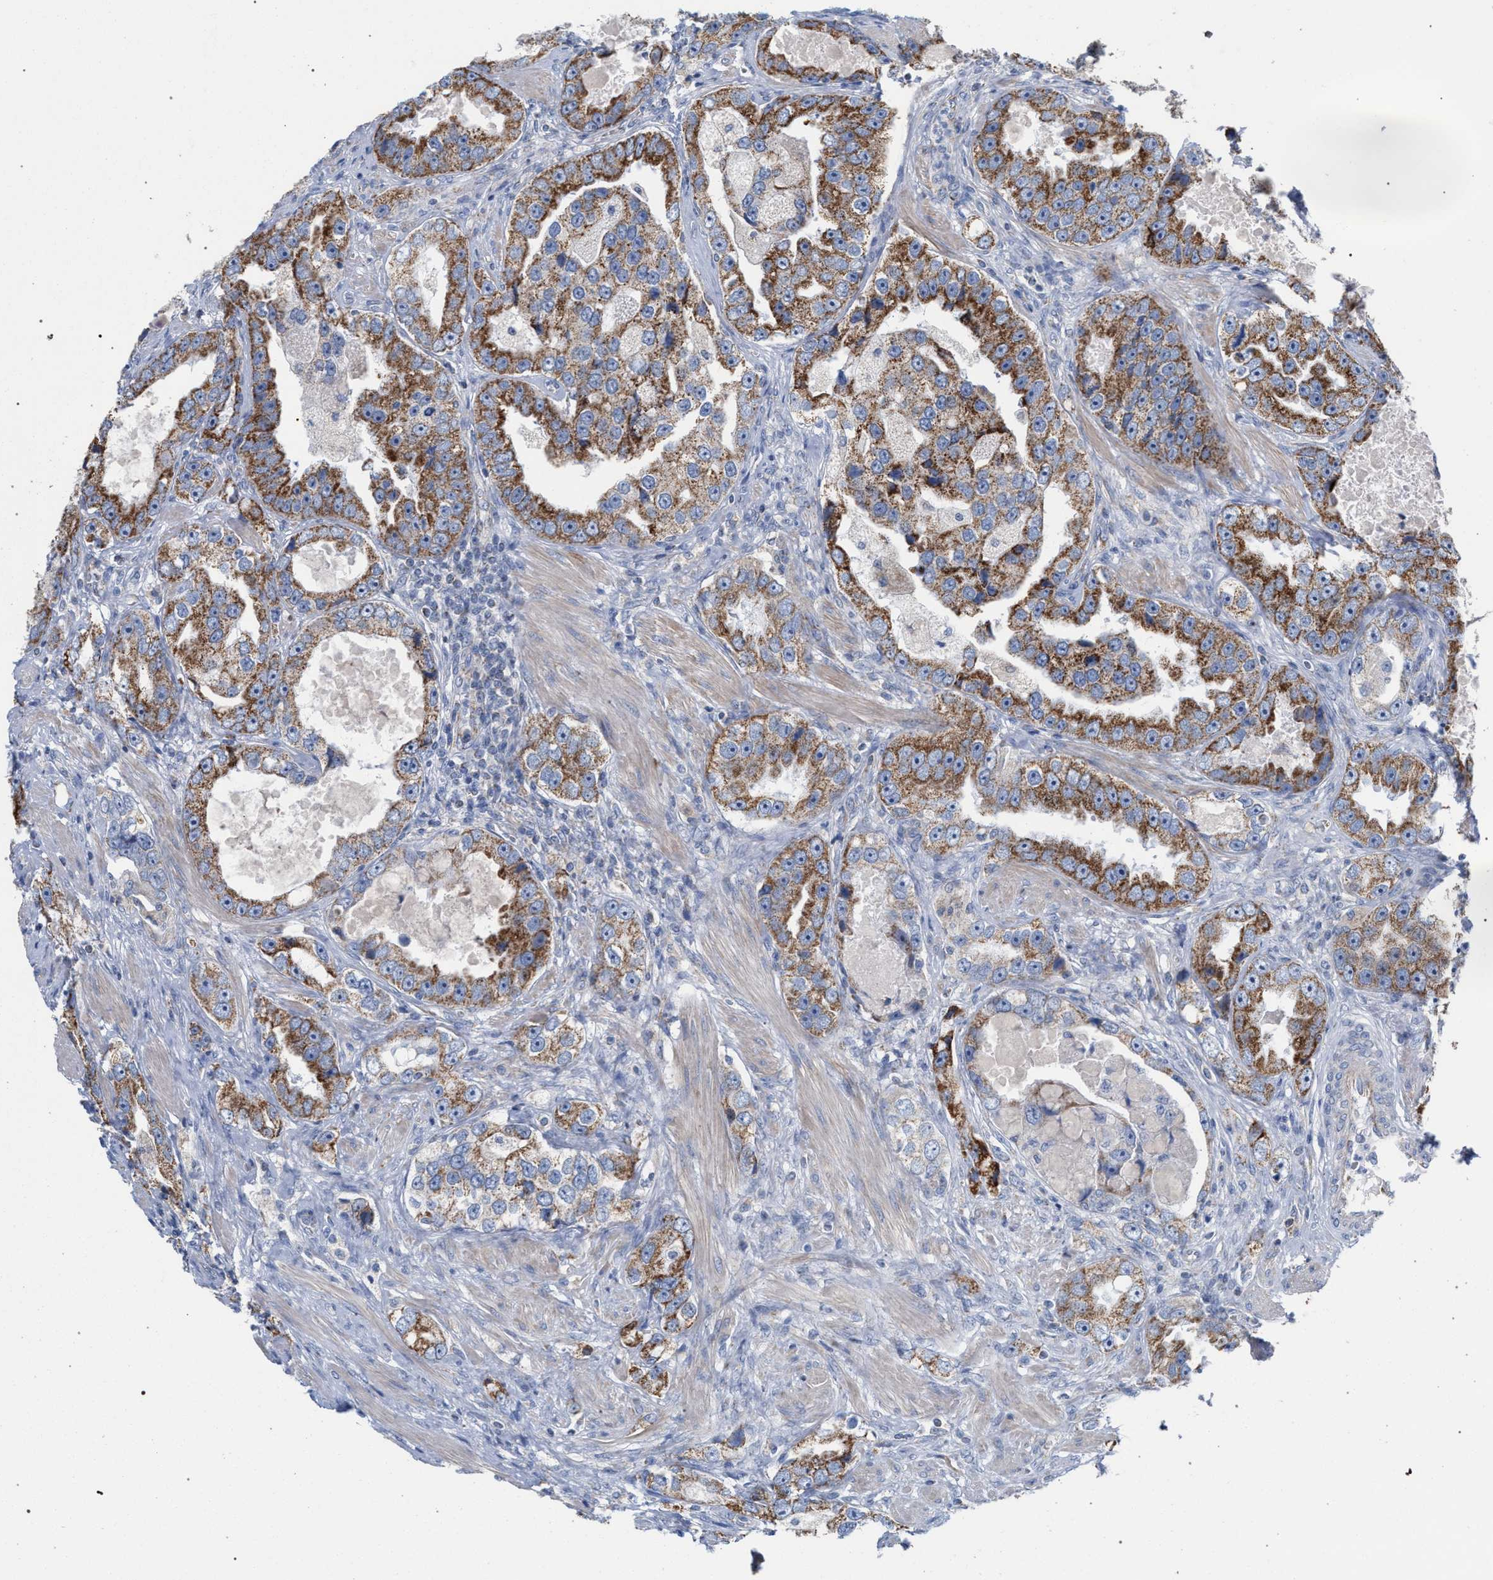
{"staining": {"intensity": "strong", "quantity": ">75%", "location": "cytoplasmic/membranous"}, "tissue": "prostate cancer", "cell_type": "Tumor cells", "image_type": "cancer", "snomed": [{"axis": "morphology", "description": "Adenocarcinoma, High grade"}, {"axis": "topography", "description": "Prostate"}], "caption": "Immunohistochemical staining of prostate high-grade adenocarcinoma shows strong cytoplasmic/membranous protein staining in approximately >75% of tumor cells.", "gene": "ECI2", "patient": {"sex": "male", "age": 63}}